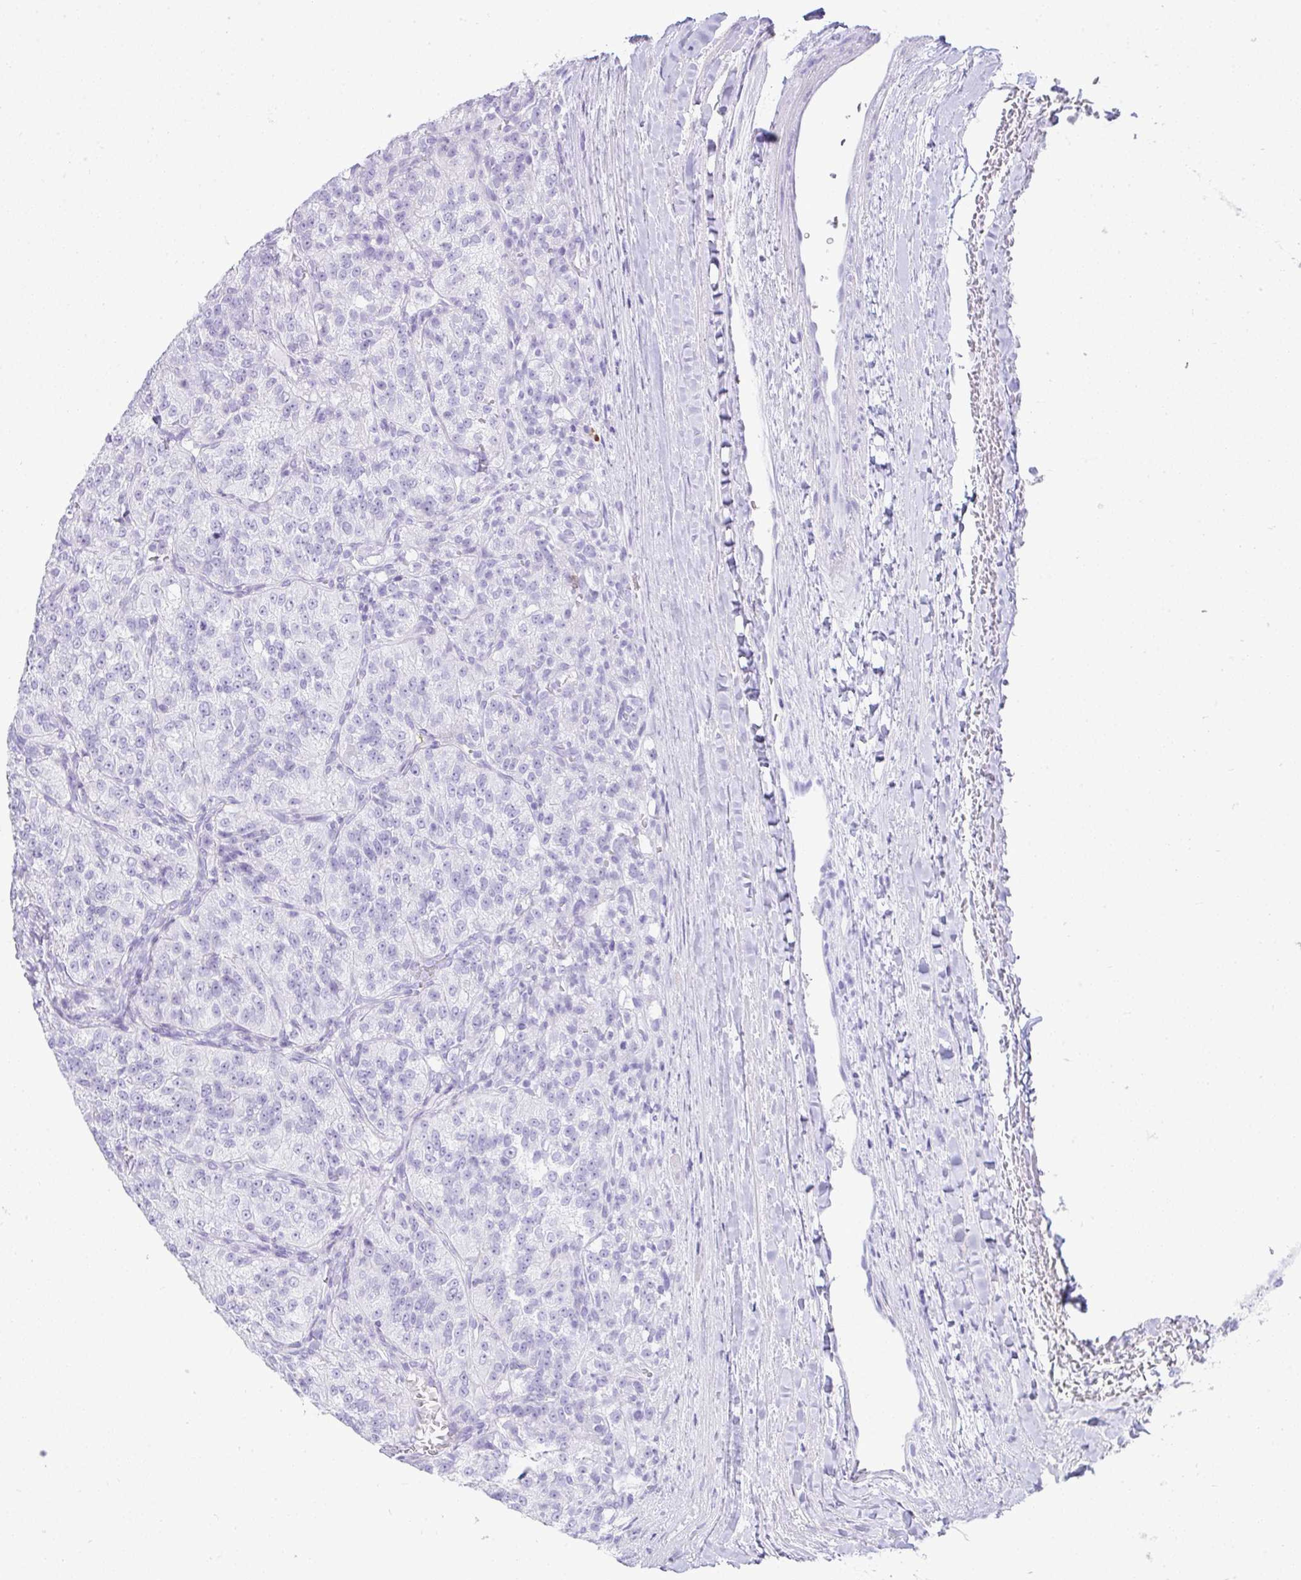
{"staining": {"intensity": "negative", "quantity": "none", "location": "none"}, "tissue": "renal cancer", "cell_type": "Tumor cells", "image_type": "cancer", "snomed": [{"axis": "morphology", "description": "Adenocarcinoma, NOS"}, {"axis": "topography", "description": "Kidney"}], "caption": "An immunohistochemistry (IHC) micrograph of adenocarcinoma (renal) is shown. There is no staining in tumor cells of adenocarcinoma (renal).", "gene": "CDADC1", "patient": {"sex": "female", "age": 63}}